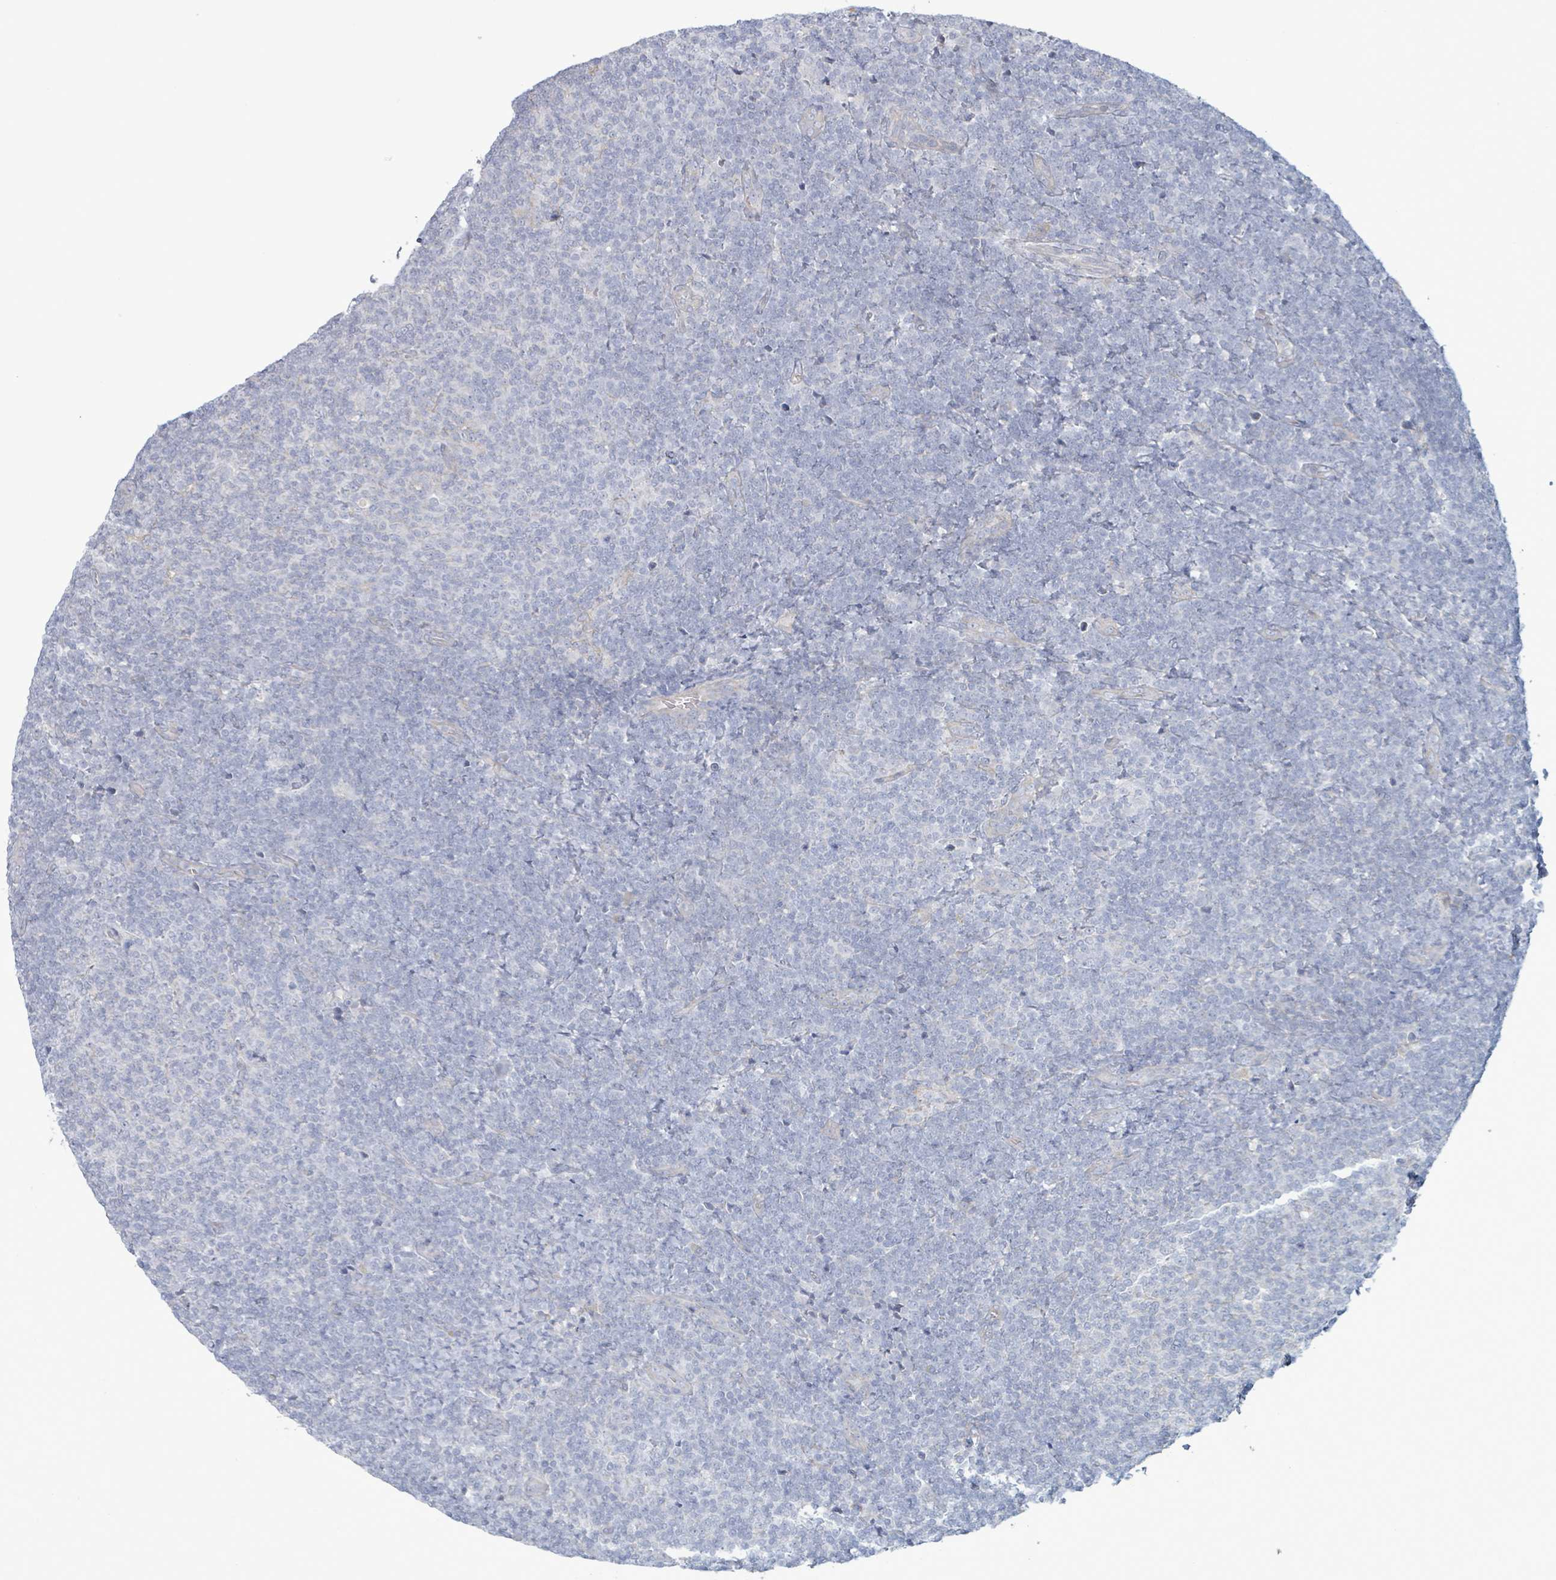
{"staining": {"intensity": "negative", "quantity": "none", "location": "none"}, "tissue": "lymphoma", "cell_type": "Tumor cells", "image_type": "cancer", "snomed": [{"axis": "morphology", "description": "Malignant lymphoma, non-Hodgkin's type, Low grade"}, {"axis": "topography", "description": "Lymph node"}], "caption": "There is no significant staining in tumor cells of lymphoma.", "gene": "COL13A1", "patient": {"sex": "male", "age": 66}}